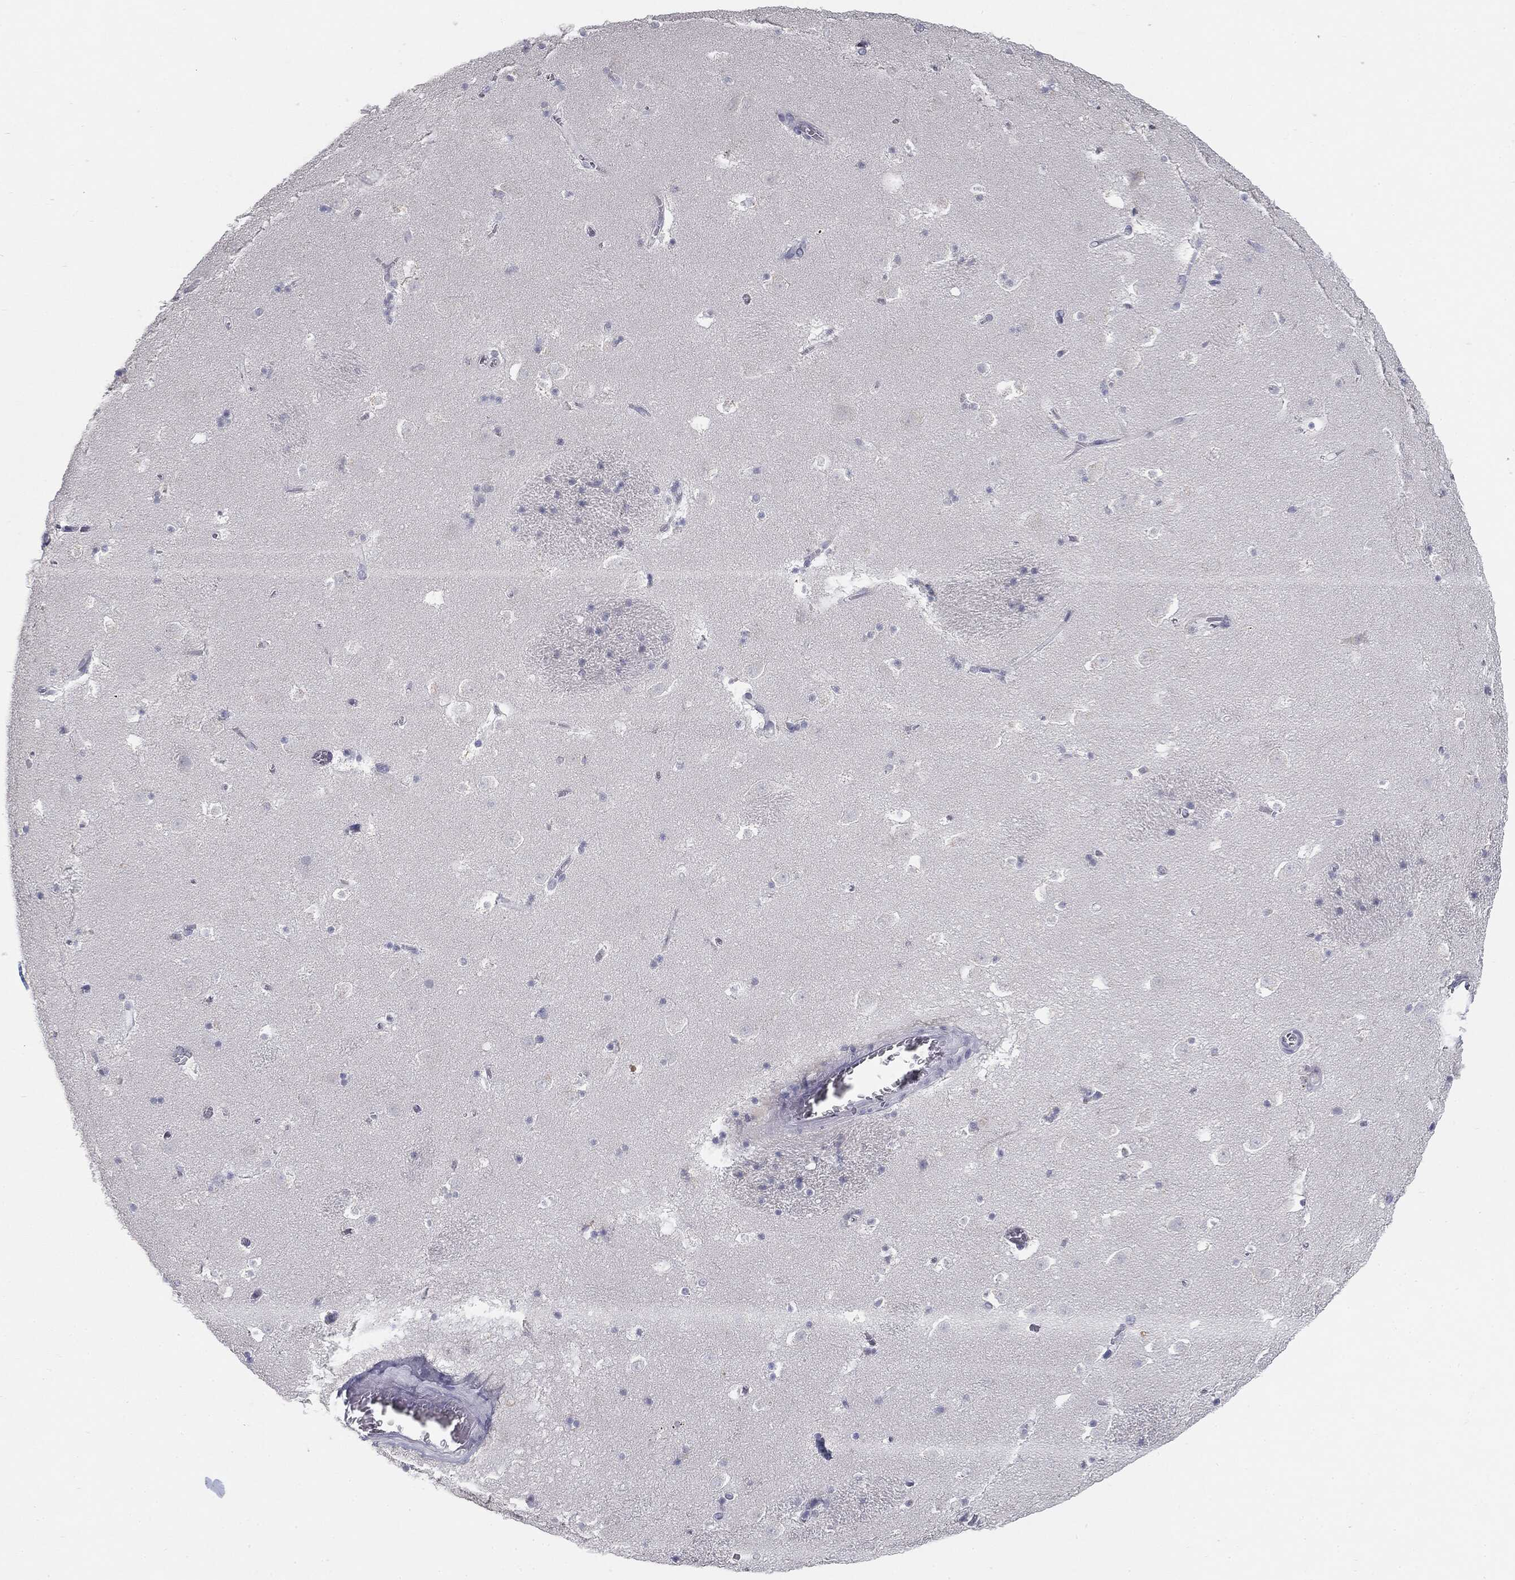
{"staining": {"intensity": "negative", "quantity": "none", "location": "none"}, "tissue": "caudate", "cell_type": "Glial cells", "image_type": "normal", "snomed": [{"axis": "morphology", "description": "Normal tissue, NOS"}, {"axis": "topography", "description": "Lateral ventricle wall"}], "caption": "Immunohistochemistry of normal human caudate shows no expression in glial cells.", "gene": "MUC1", "patient": {"sex": "female", "age": 42}}